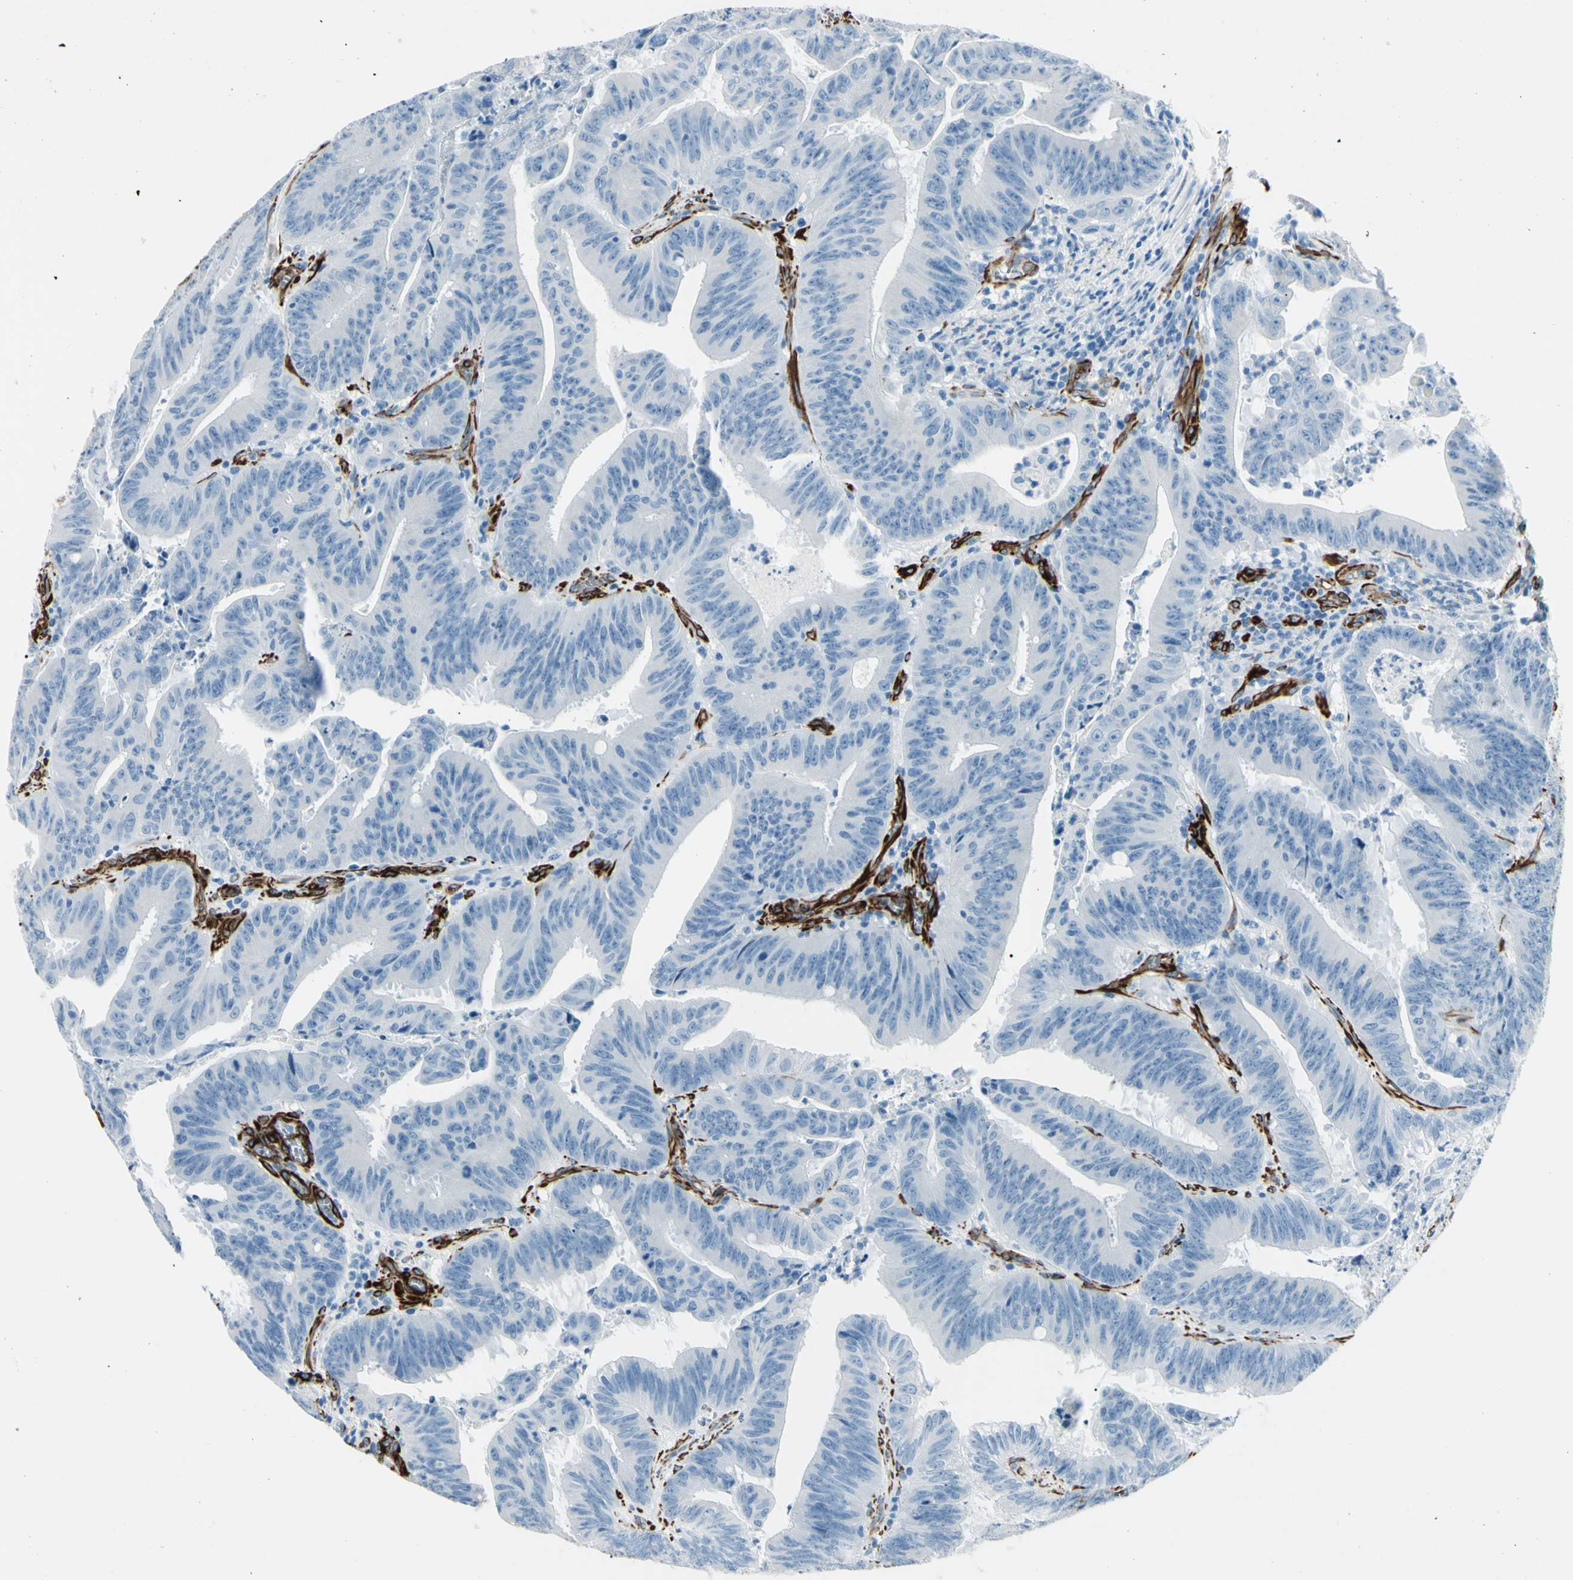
{"staining": {"intensity": "negative", "quantity": "none", "location": "none"}, "tissue": "colorectal cancer", "cell_type": "Tumor cells", "image_type": "cancer", "snomed": [{"axis": "morphology", "description": "Adenocarcinoma, NOS"}, {"axis": "topography", "description": "Colon"}], "caption": "Protein analysis of colorectal cancer demonstrates no significant staining in tumor cells. Nuclei are stained in blue.", "gene": "PTH2R", "patient": {"sex": "male", "age": 45}}